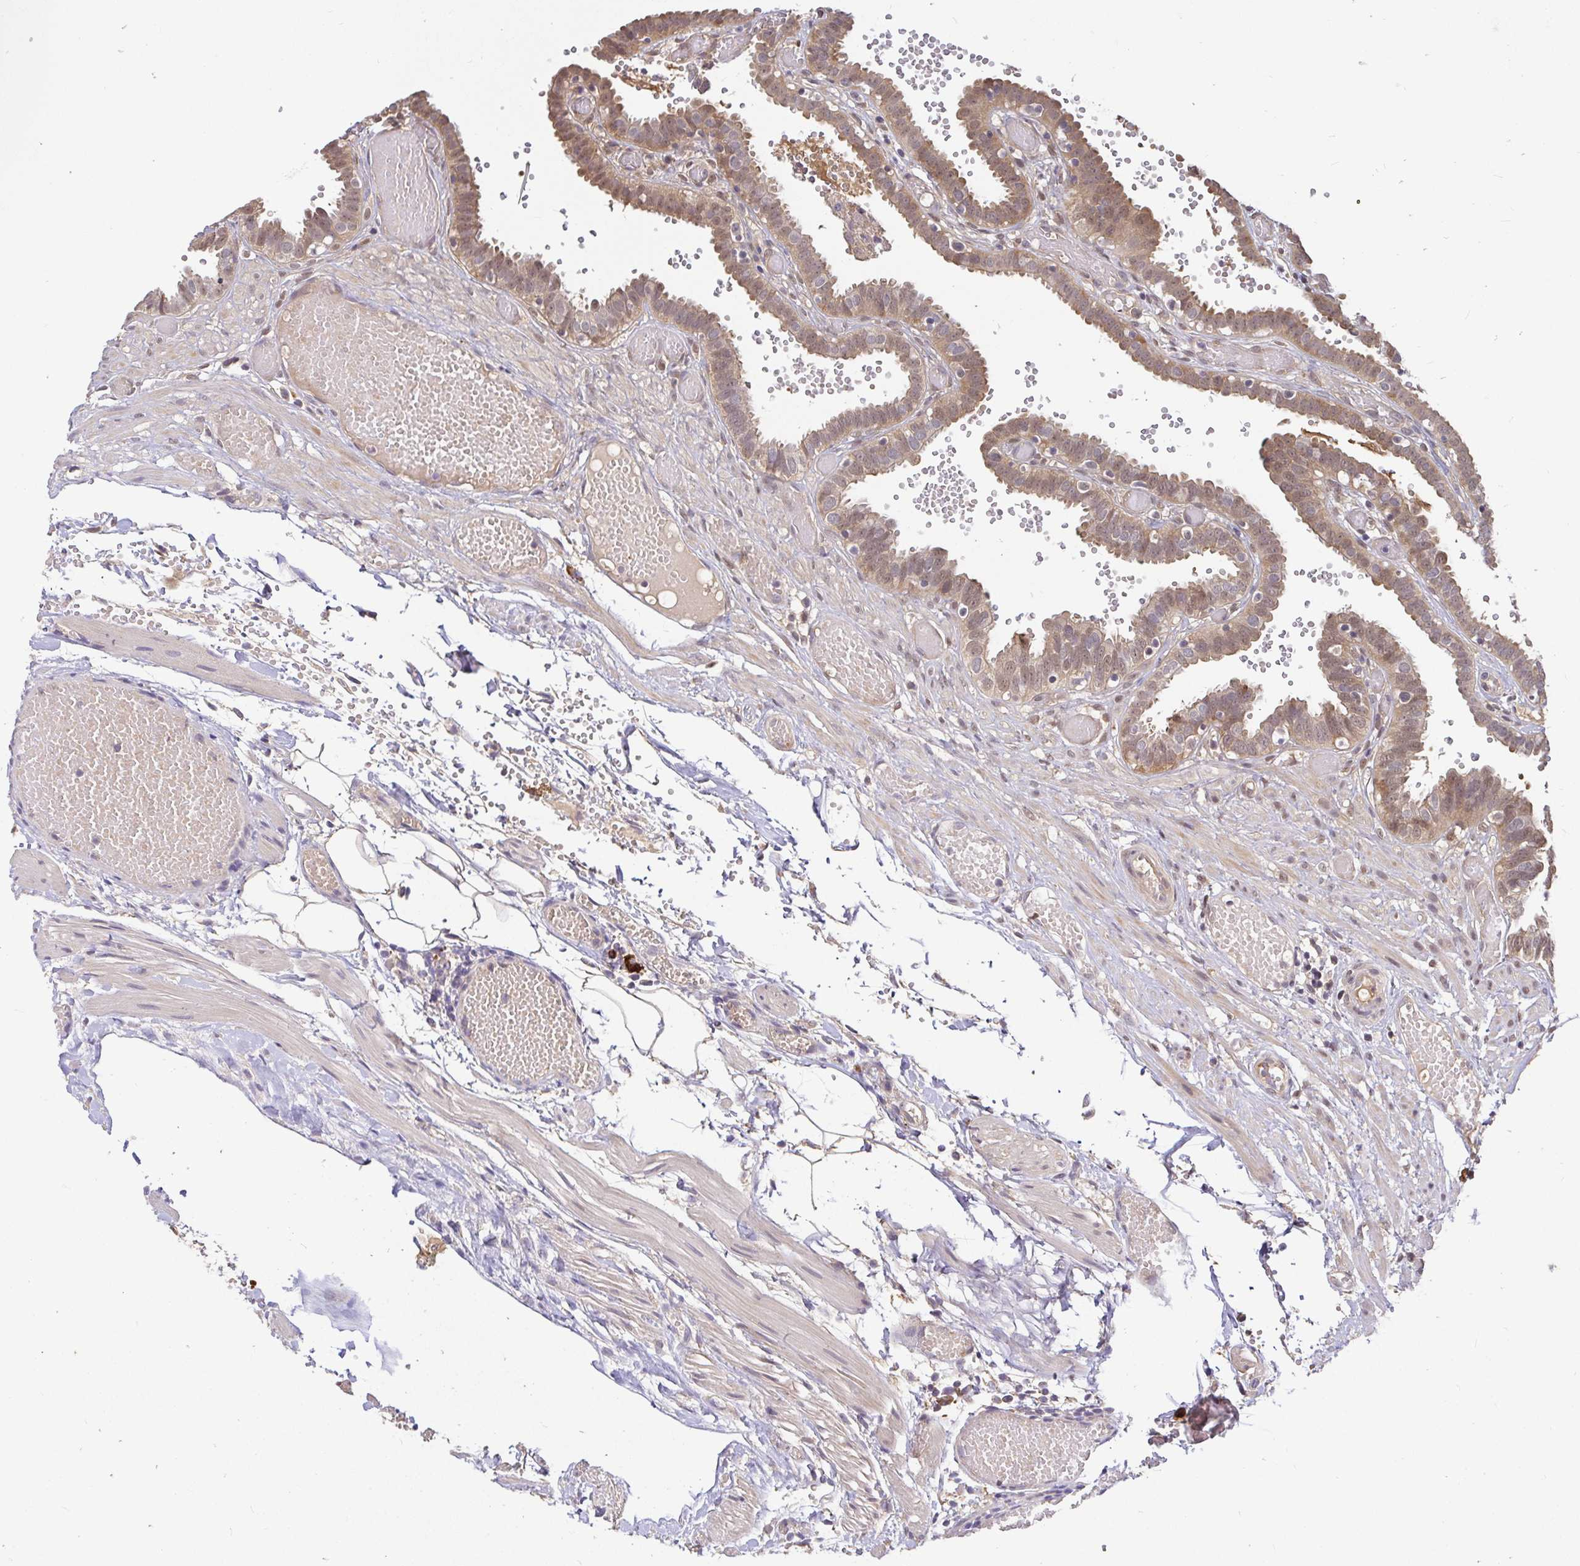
{"staining": {"intensity": "moderate", "quantity": ">75%", "location": "cytoplasmic/membranous"}, "tissue": "fallopian tube", "cell_type": "Glandular cells", "image_type": "normal", "snomed": [{"axis": "morphology", "description": "Normal tissue, NOS"}, {"axis": "topography", "description": "Fallopian tube"}], "caption": "High-magnification brightfield microscopy of unremarkable fallopian tube stained with DAB (brown) and counterstained with hematoxylin (blue). glandular cells exhibit moderate cytoplasmic/membranous positivity is seen in approximately>75% of cells. (DAB = brown stain, brightfield microscopy at high magnification).", "gene": "LMO4", "patient": {"sex": "female", "age": 37}}